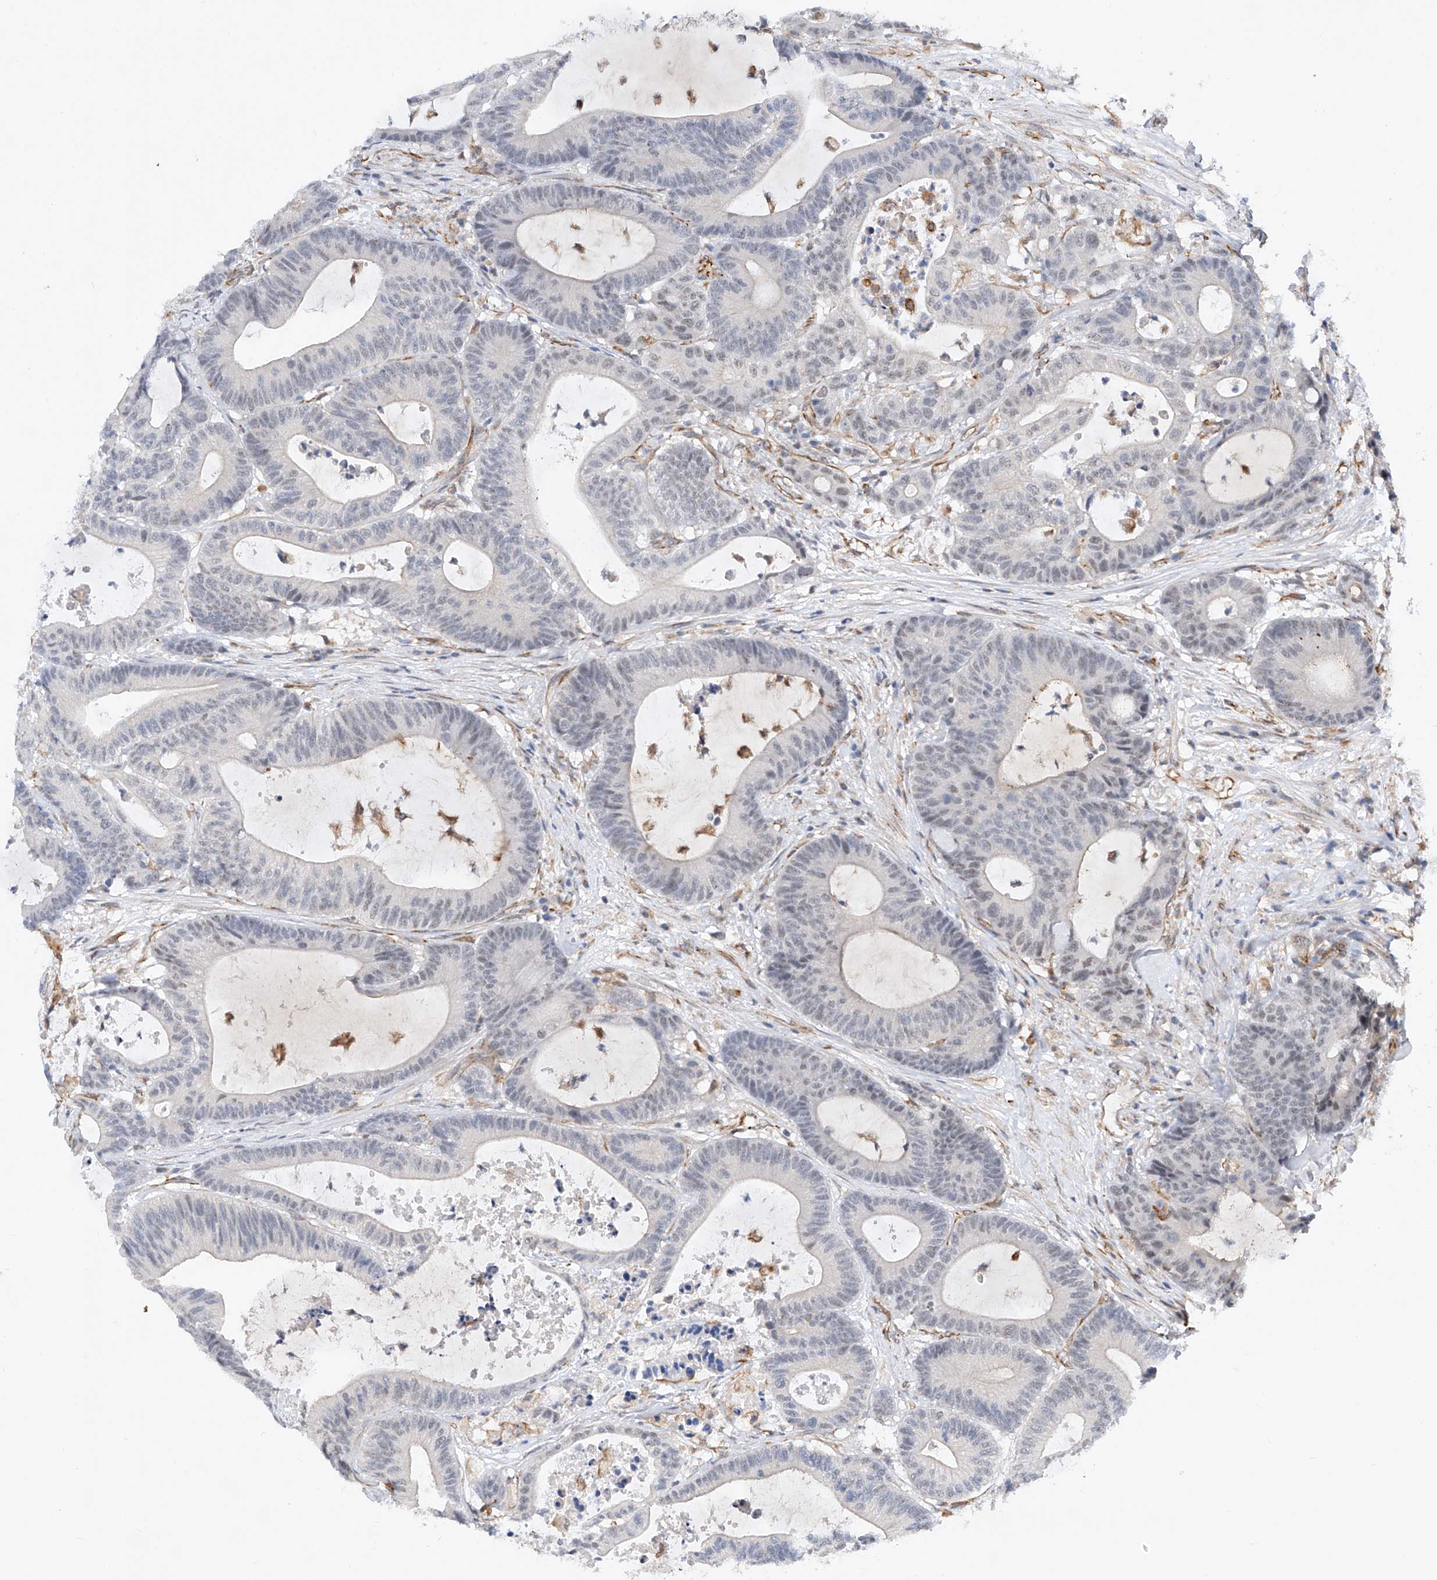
{"staining": {"intensity": "negative", "quantity": "none", "location": "none"}, "tissue": "colorectal cancer", "cell_type": "Tumor cells", "image_type": "cancer", "snomed": [{"axis": "morphology", "description": "Adenocarcinoma, NOS"}, {"axis": "topography", "description": "Colon"}], "caption": "Histopathology image shows no protein positivity in tumor cells of colorectal cancer (adenocarcinoma) tissue.", "gene": "AMD1", "patient": {"sex": "female", "age": 84}}